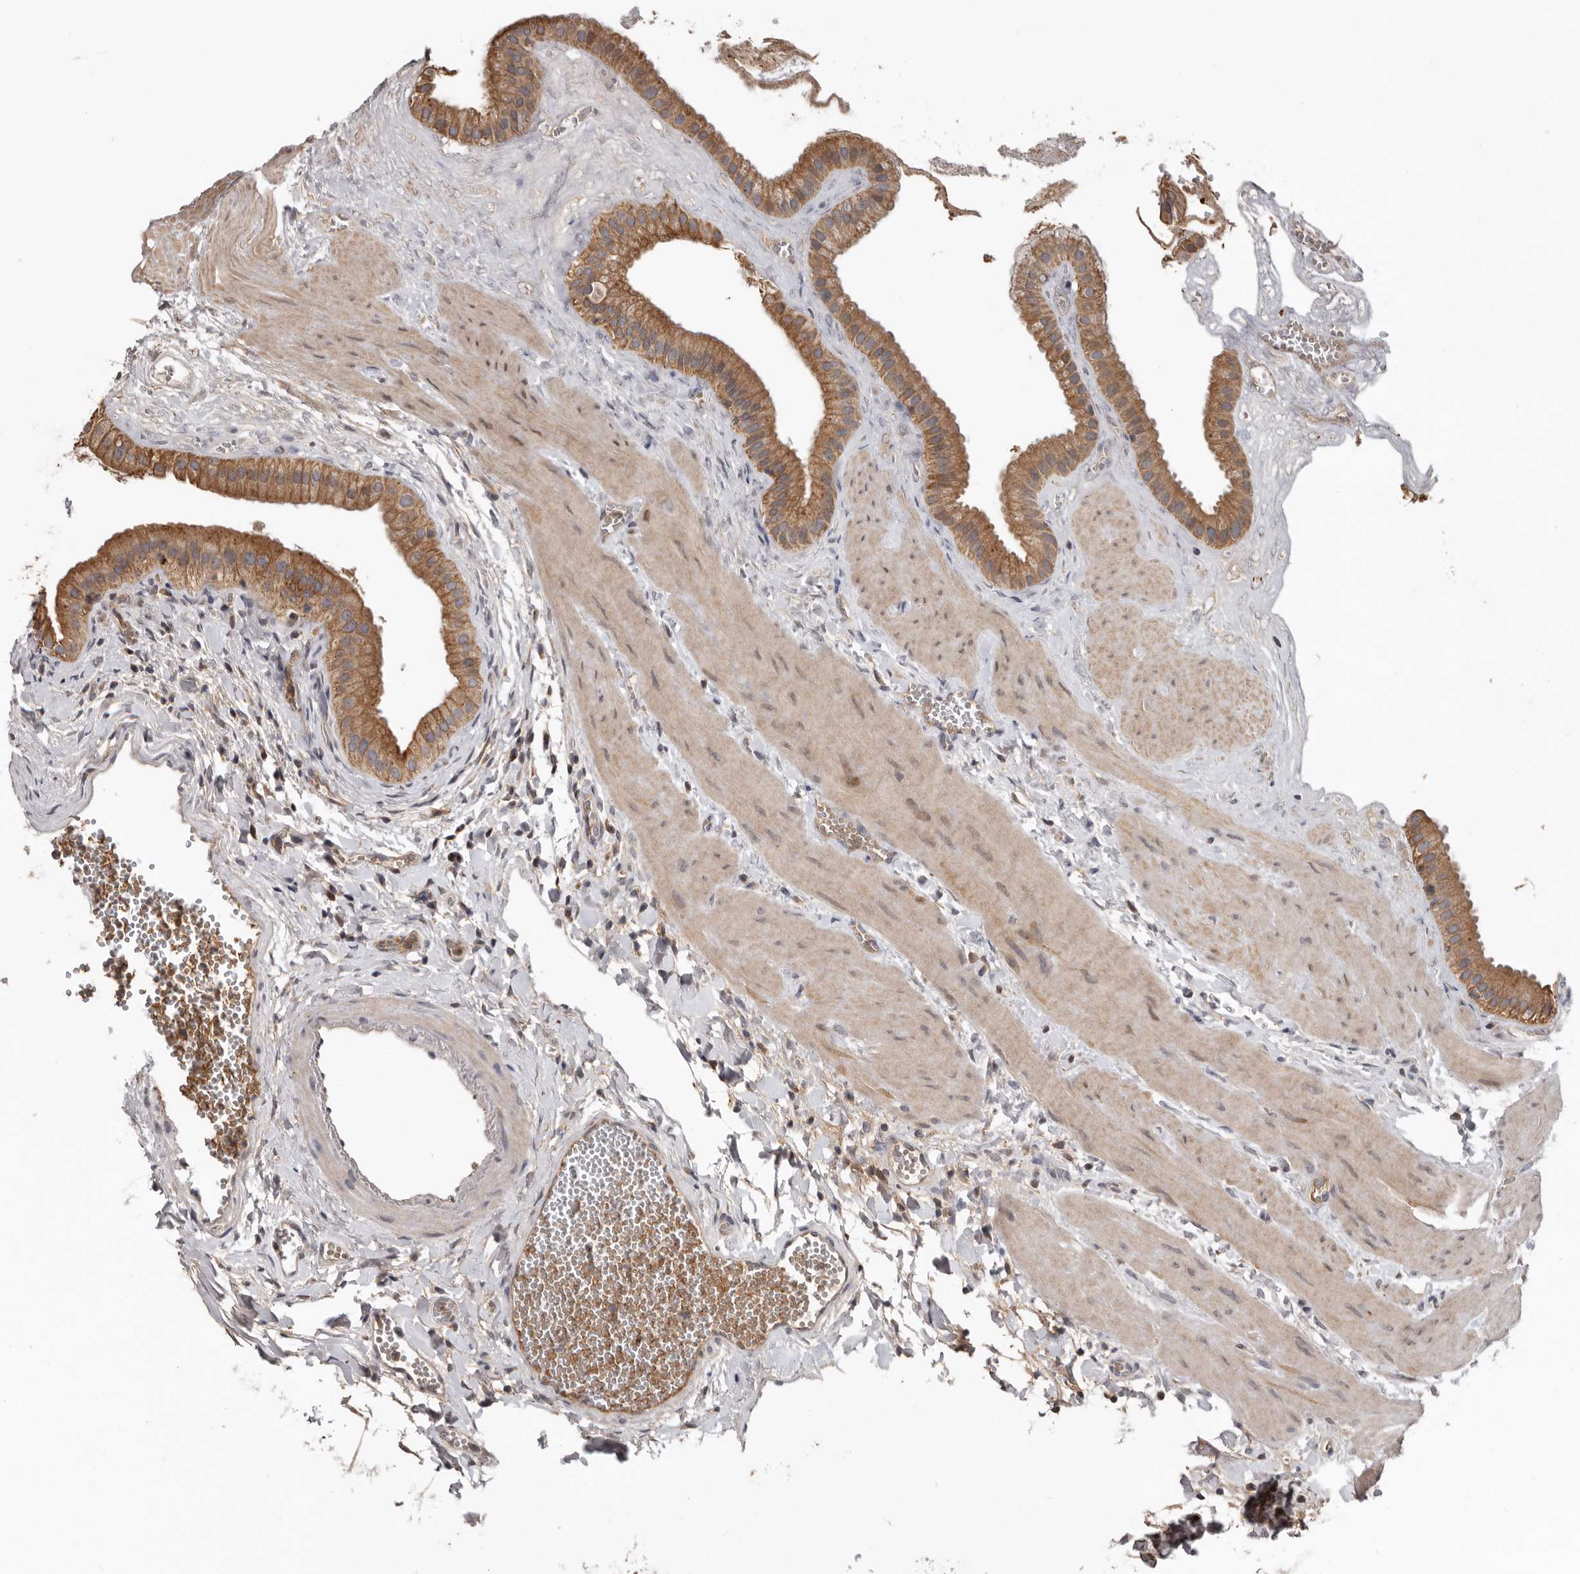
{"staining": {"intensity": "moderate", "quantity": ">75%", "location": "cytoplasmic/membranous"}, "tissue": "gallbladder", "cell_type": "Glandular cells", "image_type": "normal", "snomed": [{"axis": "morphology", "description": "Normal tissue, NOS"}, {"axis": "topography", "description": "Gallbladder"}], "caption": "Moderate cytoplasmic/membranous expression for a protein is appreciated in approximately >75% of glandular cells of unremarkable gallbladder using immunohistochemistry.", "gene": "NMUR1", "patient": {"sex": "male", "age": 55}}